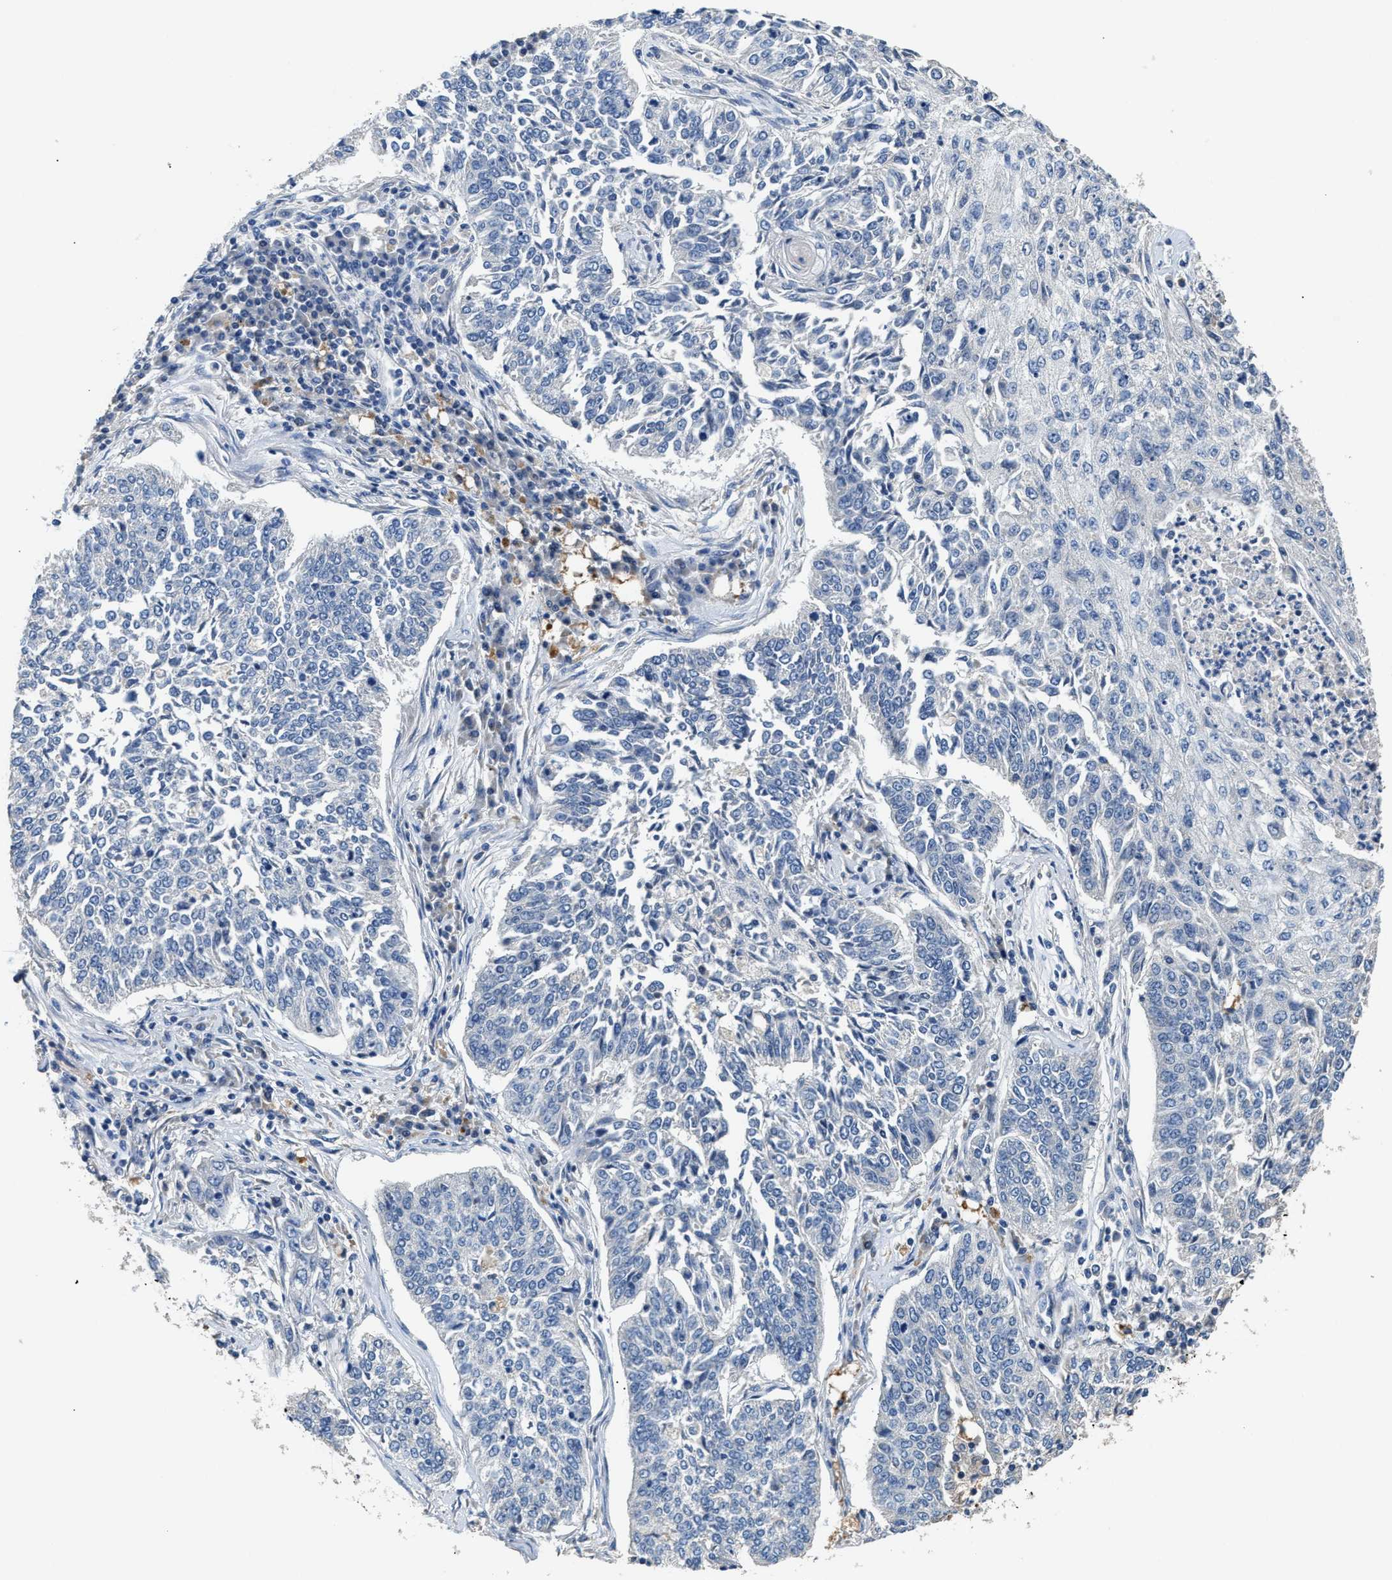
{"staining": {"intensity": "negative", "quantity": "none", "location": "none"}, "tissue": "lung cancer", "cell_type": "Tumor cells", "image_type": "cancer", "snomed": [{"axis": "morphology", "description": "Normal tissue, NOS"}, {"axis": "morphology", "description": "Squamous cell carcinoma, NOS"}, {"axis": "topography", "description": "Cartilage tissue"}, {"axis": "topography", "description": "Bronchus"}, {"axis": "topography", "description": "Lung"}], "caption": "Squamous cell carcinoma (lung) was stained to show a protein in brown. There is no significant positivity in tumor cells.", "gene": "IL17RC", "patient": {"sex": "female", "age": 49}}